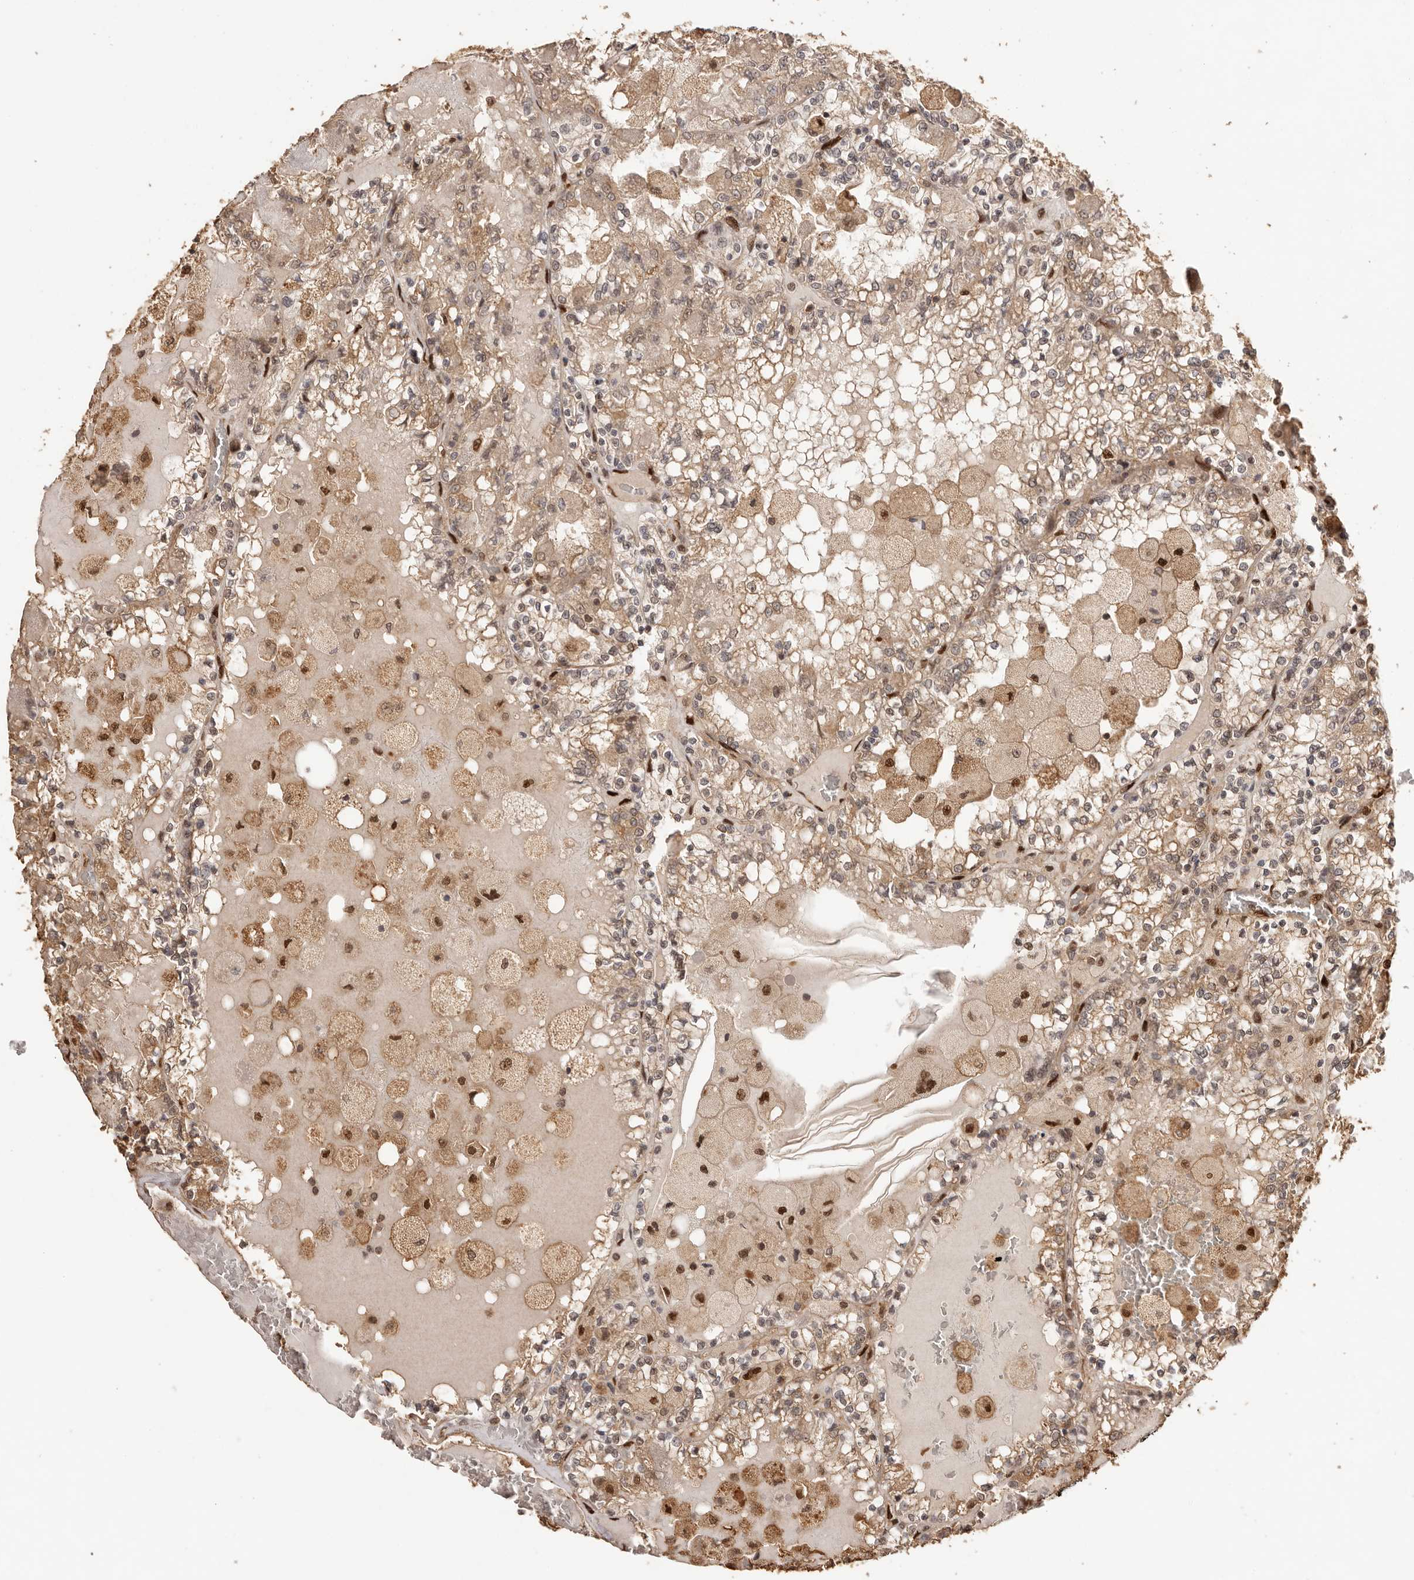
{"staining": {"intensity": "moderate", "quantity": ">75%", "location": "cytoplasmic/membranous"}, "tissue": "renal cancer", "cell_type": "Tumor cells", "image_type": "cancer", "snomed": [{"axis": "morphology", "description": "Adenocarcinoma, NOS"}, {"axis": "topography", "description": "Kidney"}], "caption": "Renal adenocarcinoma tissue reveals moderate cytoplasmic/membranous staining in about >75% of tumor cells, visualized by immunohistochemistry.", "gene": "UBR2", "patient": {"sex": "female", "age": 56}}